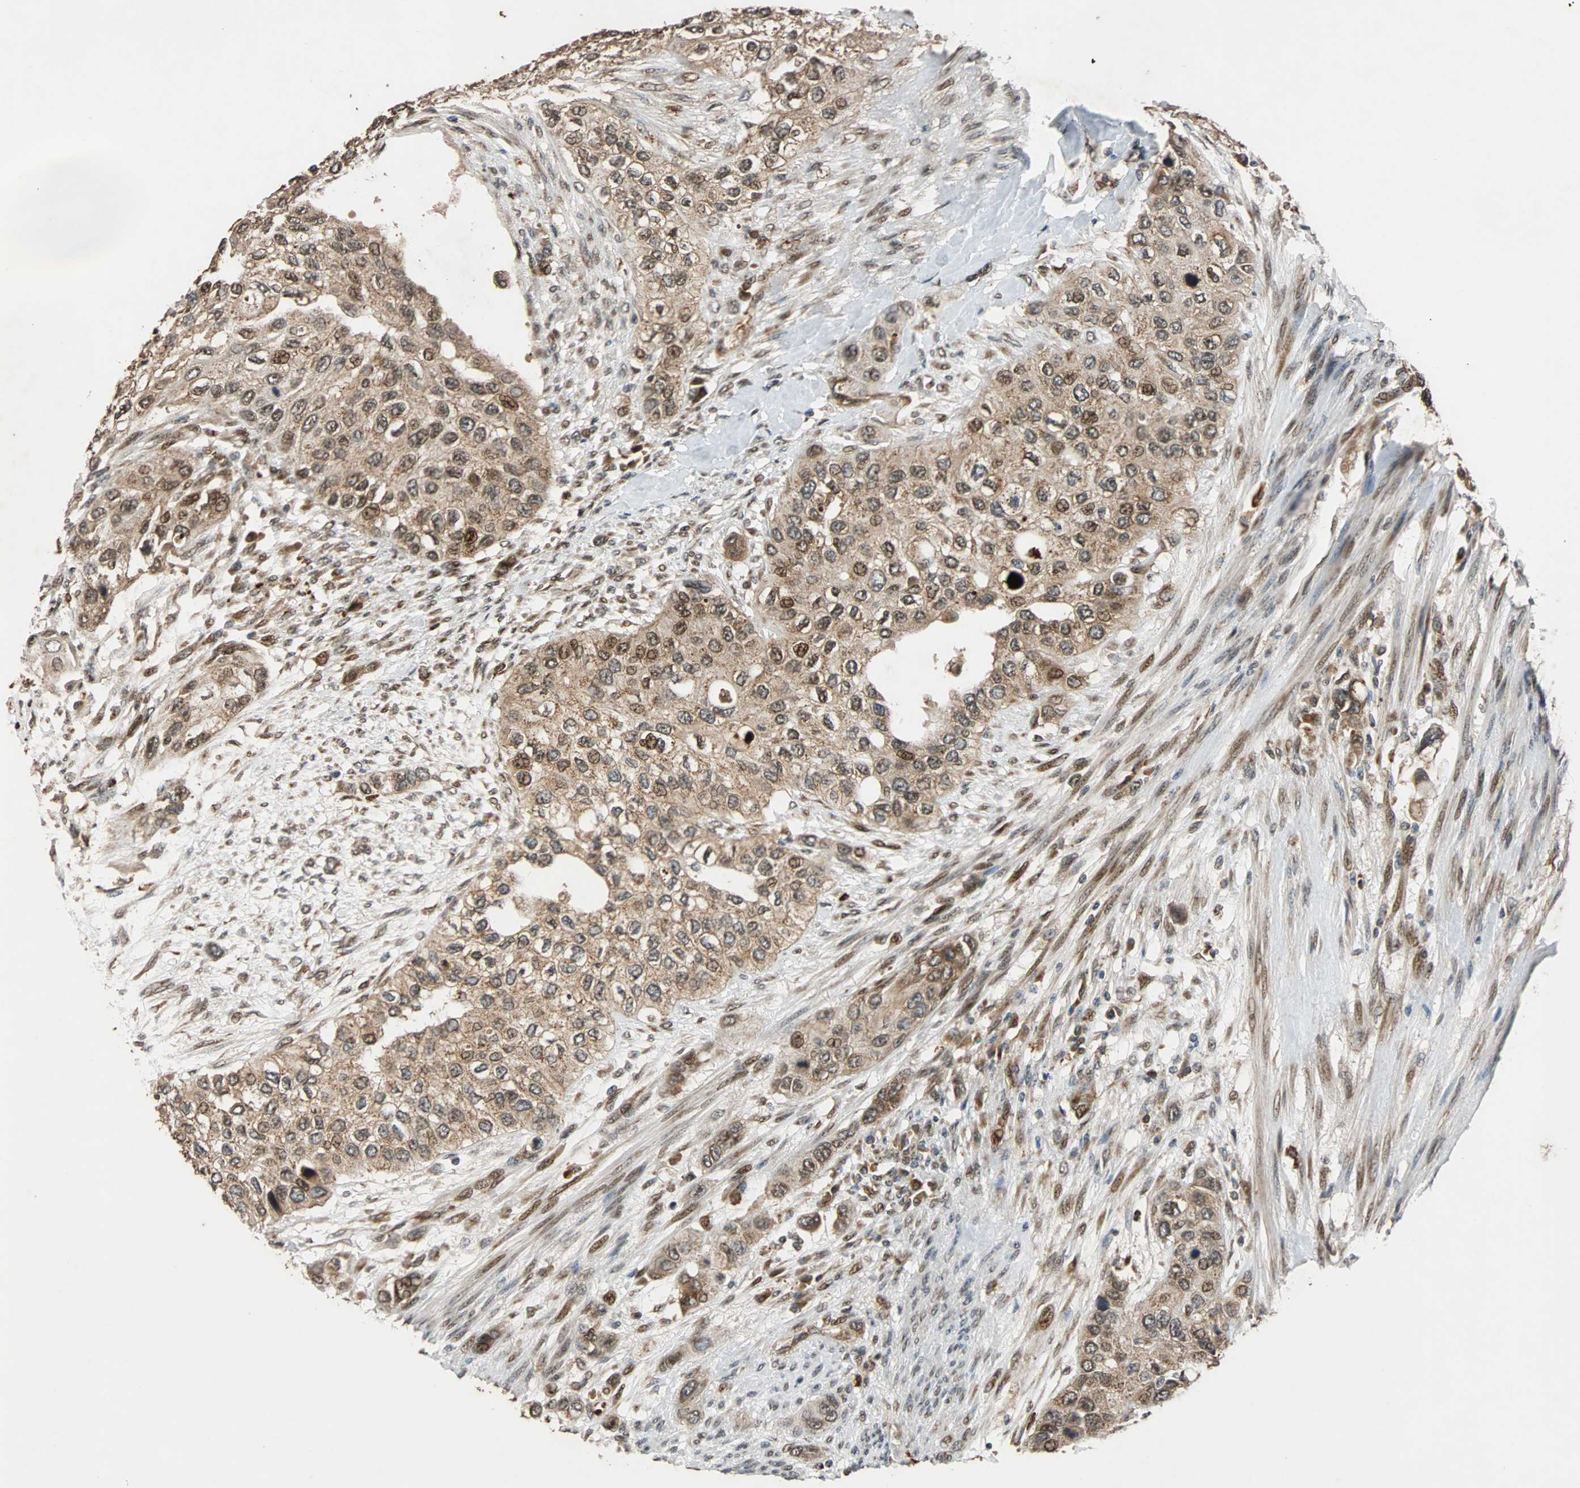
{"staining": {"intensity": "moderate", "quantity": ">75%", "location": "cytoplasmic/membranous,nuclear"}, "tissue": "urothelial cancer", "cell_type": "Tumor cells", "image_type": "cancer", "snomed": [{"axis": "morphology", "description": "Urothelial carcinoma, High grade"}, {"axis": "topography", "description": "Urinary bladder"}], "caption": "Urothelial carcinoma (high-grade) stained with DAB (3,3'-diaminobenzidine) immunohistochemistry (IHC) reveals medium levels of moderate cytoplasmic/membranous and nuclear expression in approximately >75% of tumor cells.", "gene": "USP31", "patient": {"sex": "female", "age": 56}}